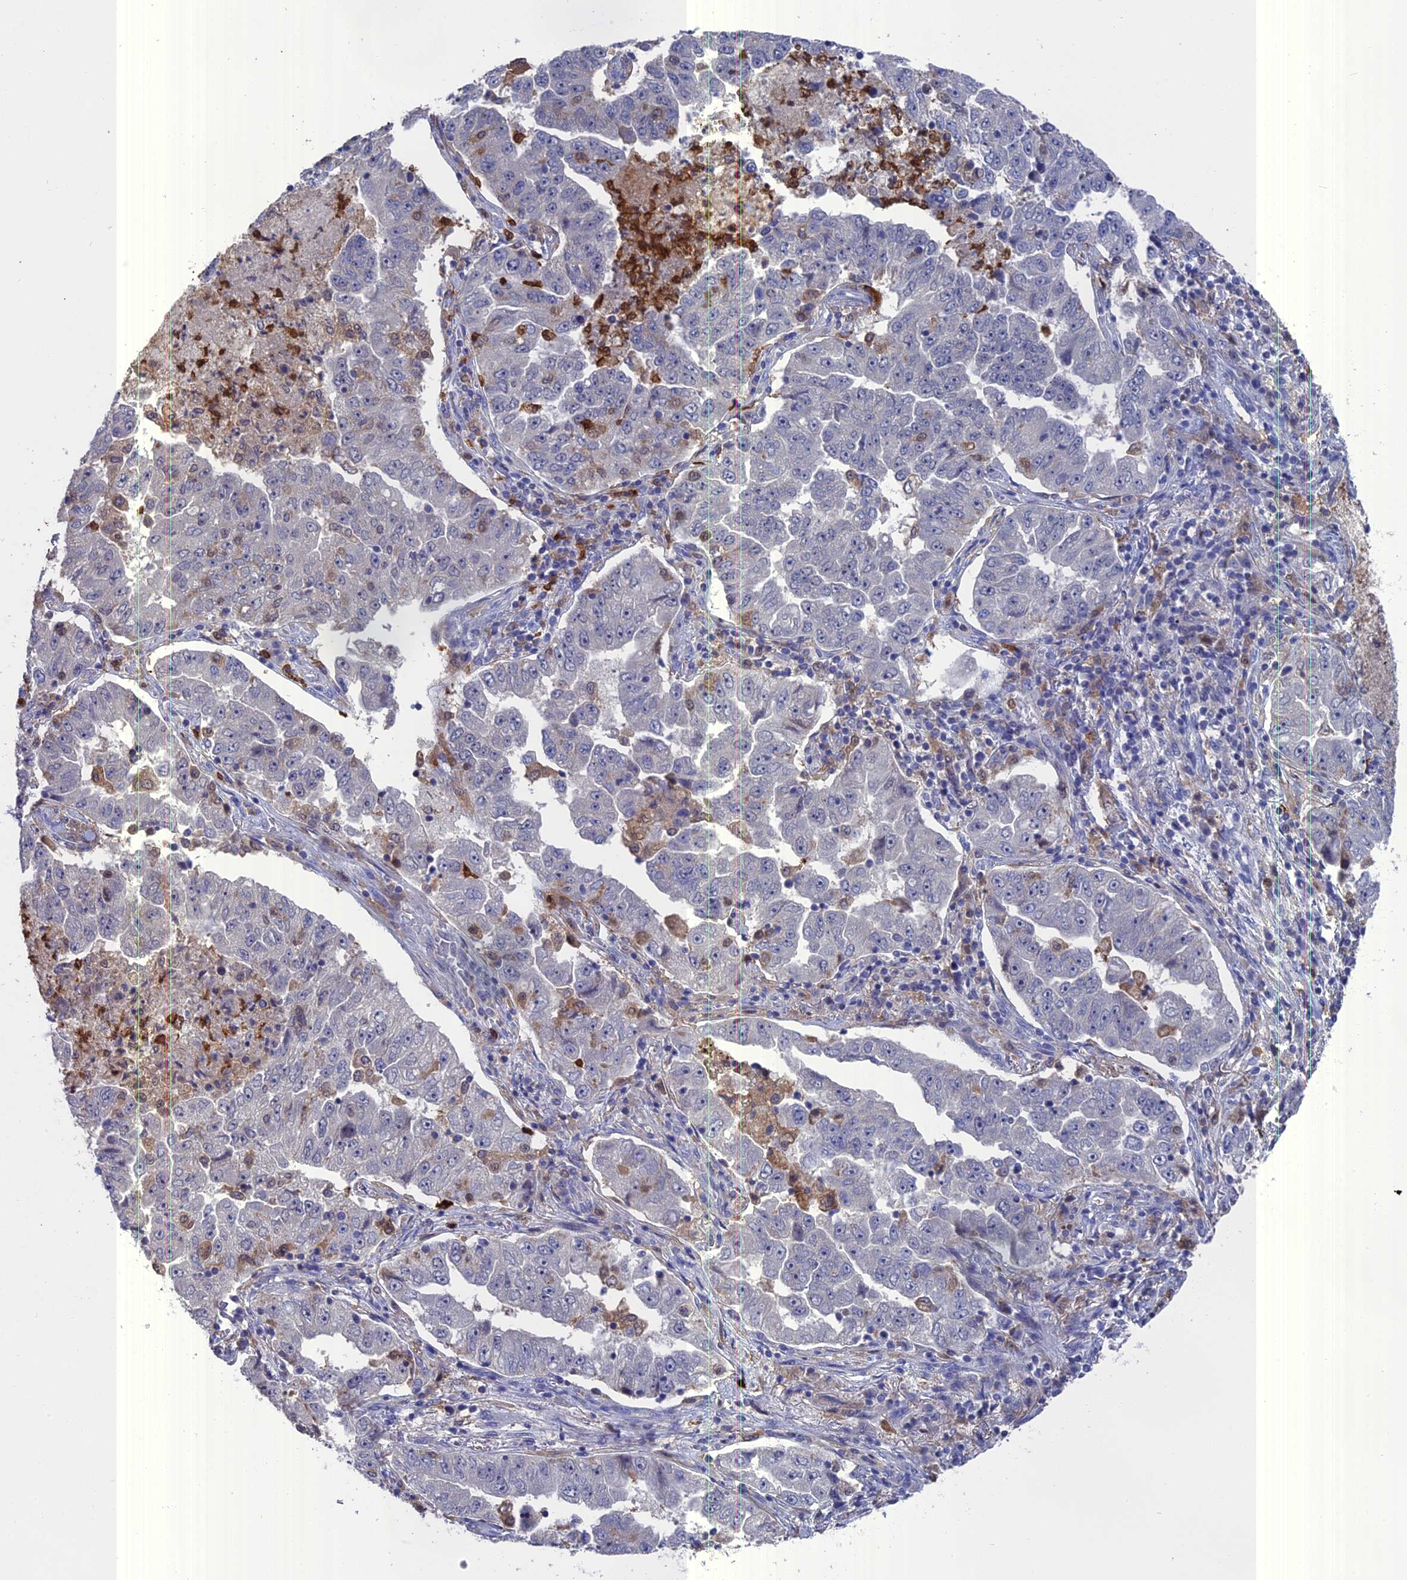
{"staining": {"intensity": "negative", "quantity": "none", "location": "none"}, "tissue": "lung cancer", "cell_type": "Tumor cells", "image_type": "cancer", "snomed": [{"axis": "morphology", "description": "Adenocarcinoma, NOS"}, {"axis": "topography", "description": "Lung"}], "caption": "A photomicrograph of lung cancer stained for a protein demonstrates no brown staining in tumor cells.", "gene": "NCF4", "patient": {"sex": "female", "age": 51}}